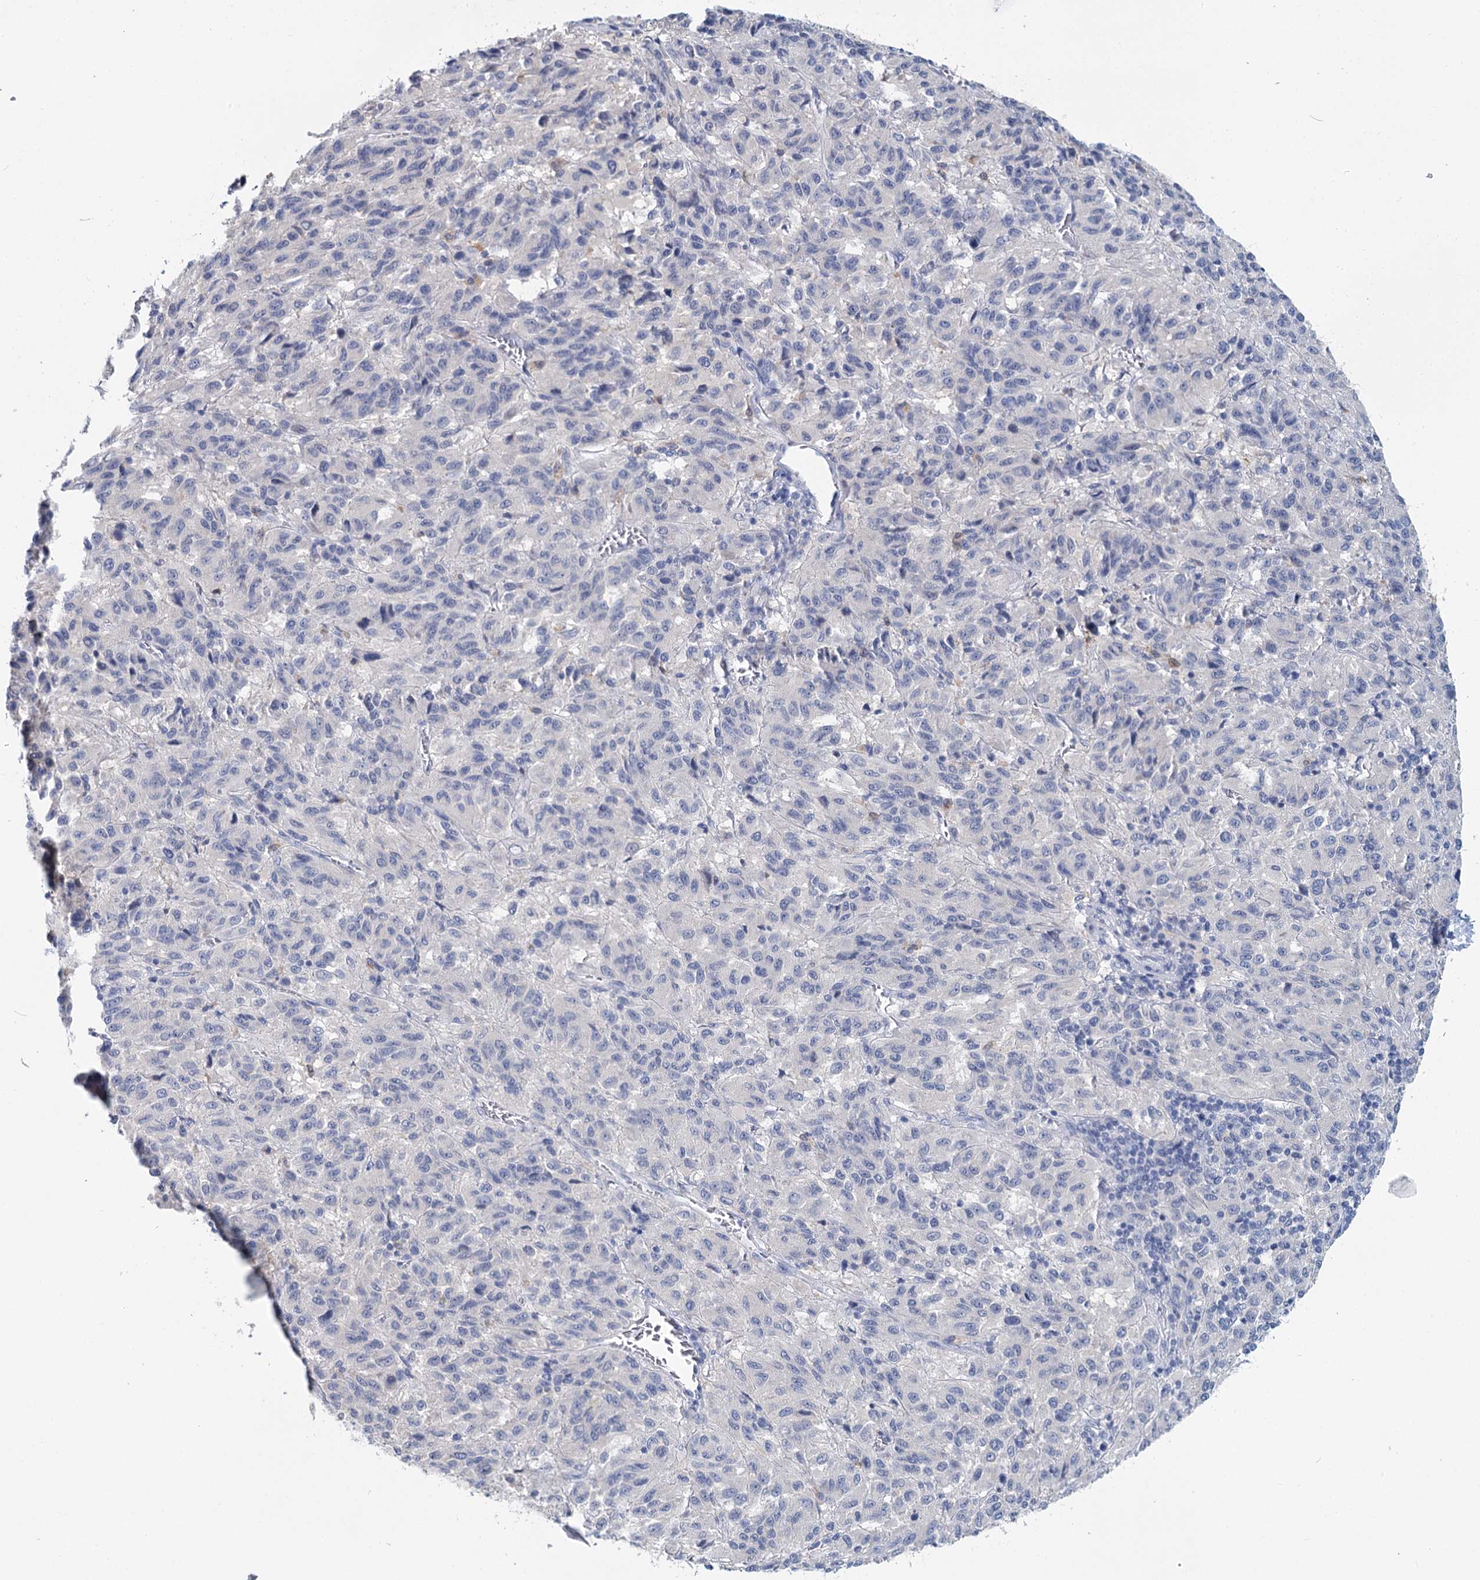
{"staining": {"intensity": "negative", "quantity": "none", "location": "none"}, "tissue": "melanoma", "cell_type": "Tumor cells", "image_type": "cancer", "snomed": [{"axis": "morphology", "description": "Malignant melanoma, Metastatic site"}, {"axis": "topography", "description": "Lung"}], "caption": "There is no significant positivity in tumor cells of melanoma. (Brightfield microscopy of DAB (3,3'-diaminobenzidine) immunohistochemistry (IHC) at high magnification).", "gene": "METTL7B", "patient": {"sex": "male", "age": 64}}